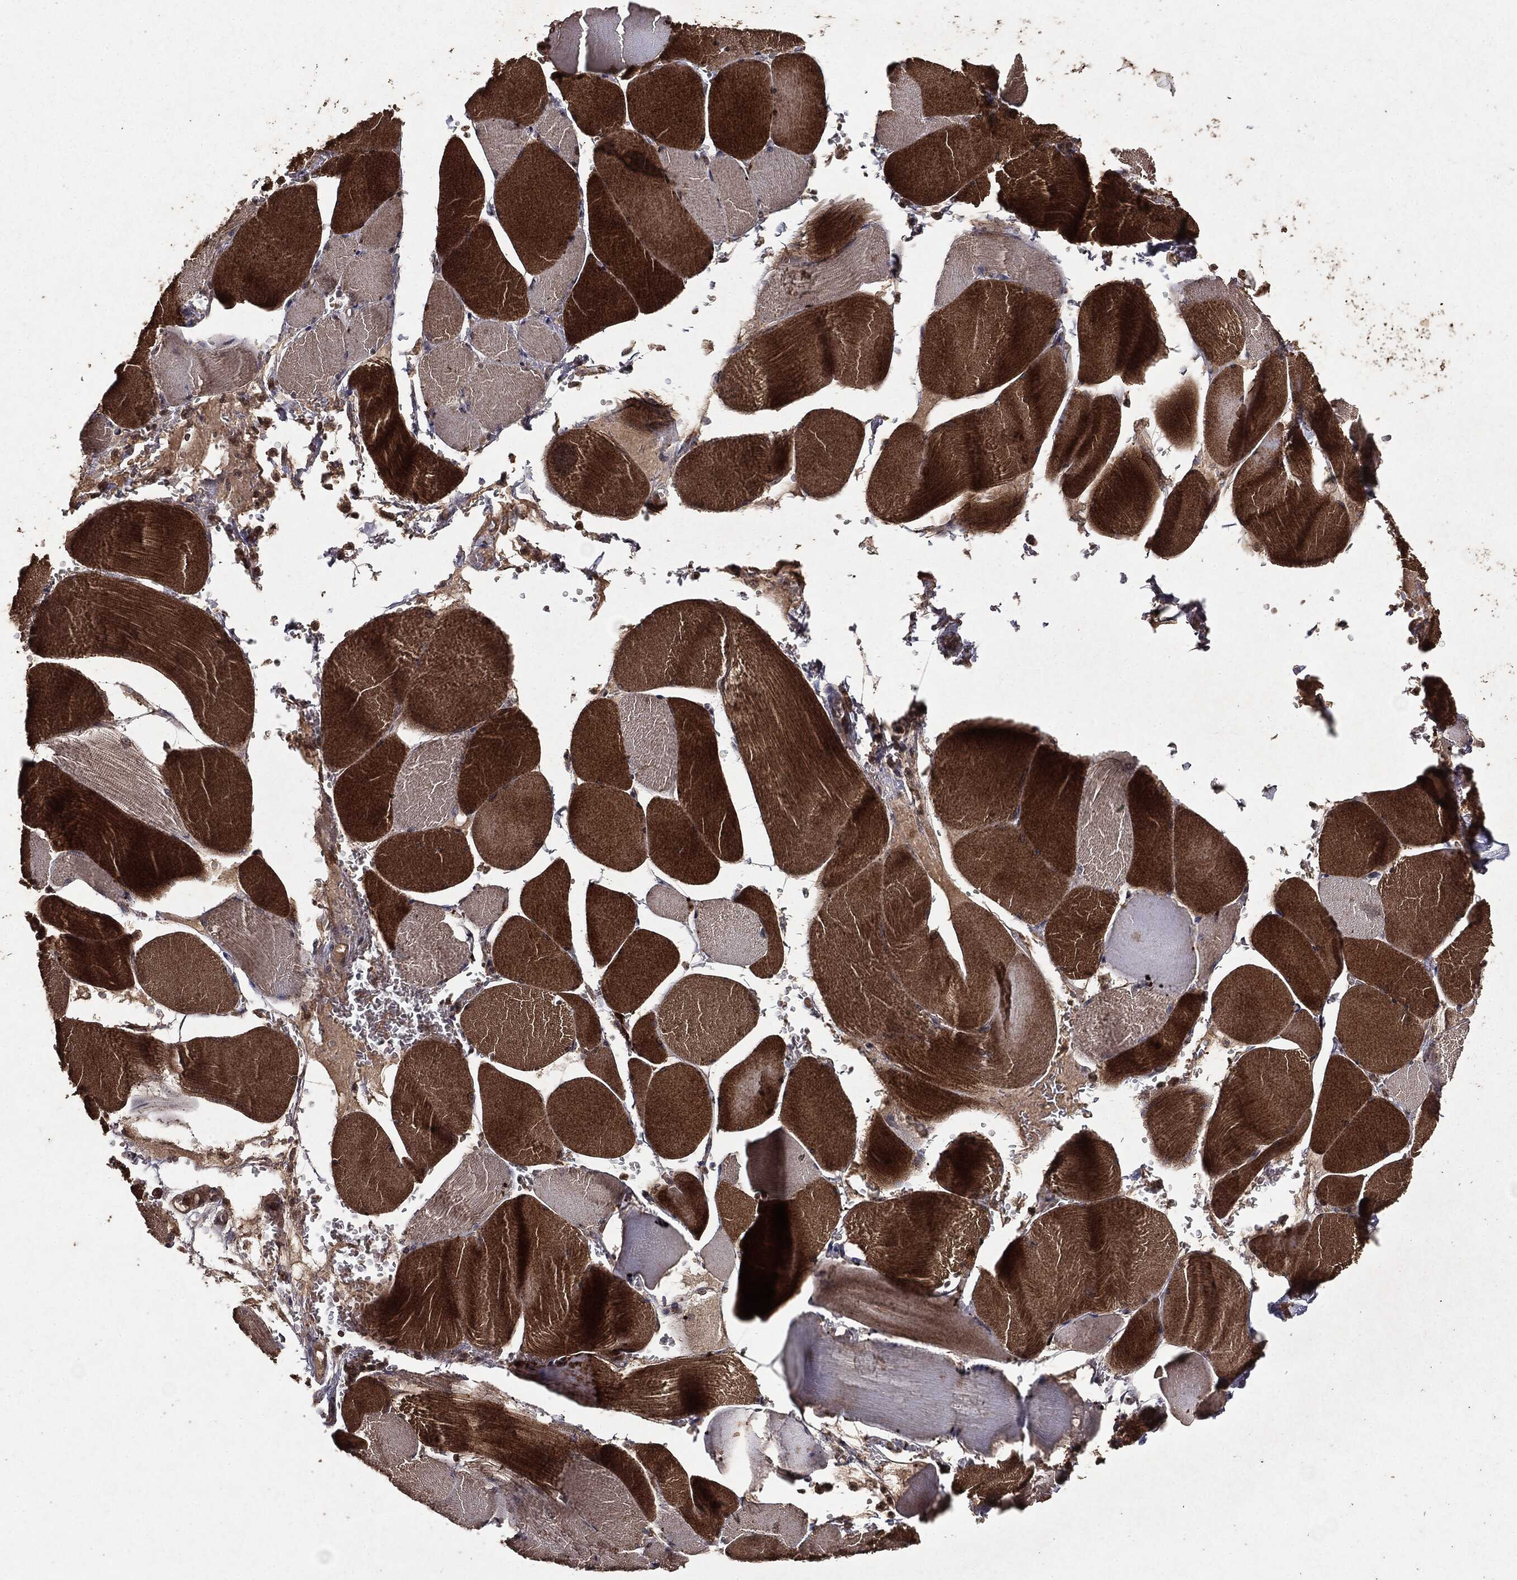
{"staining": {"intensity": "strong", "quantity": "25%-75%", "location": "cytoplasmic/membranous"}, "tissue": "skeletal muscle", "cell_type": "Myocytes", "image_type": "normal", "snomed": [{"axis": "morphology", "description": "Normal tissue, NOS"}, {"axis": "topography", "description": "Skeletal muscle"}], "caption": "Immunohistochemistry (IHC) micrograph of unremarkable skeletal muscle: human skeletal muscle stained using immunohistochemistry (IHC) reveals high levels of strong protein expression localized specifically in the cytoplasmic/membranous of myocytes, appearing as a cytoplasmic/membranous brown color.", "gene": "MTOR", "patient": {"sex": "male", "age": 56}}